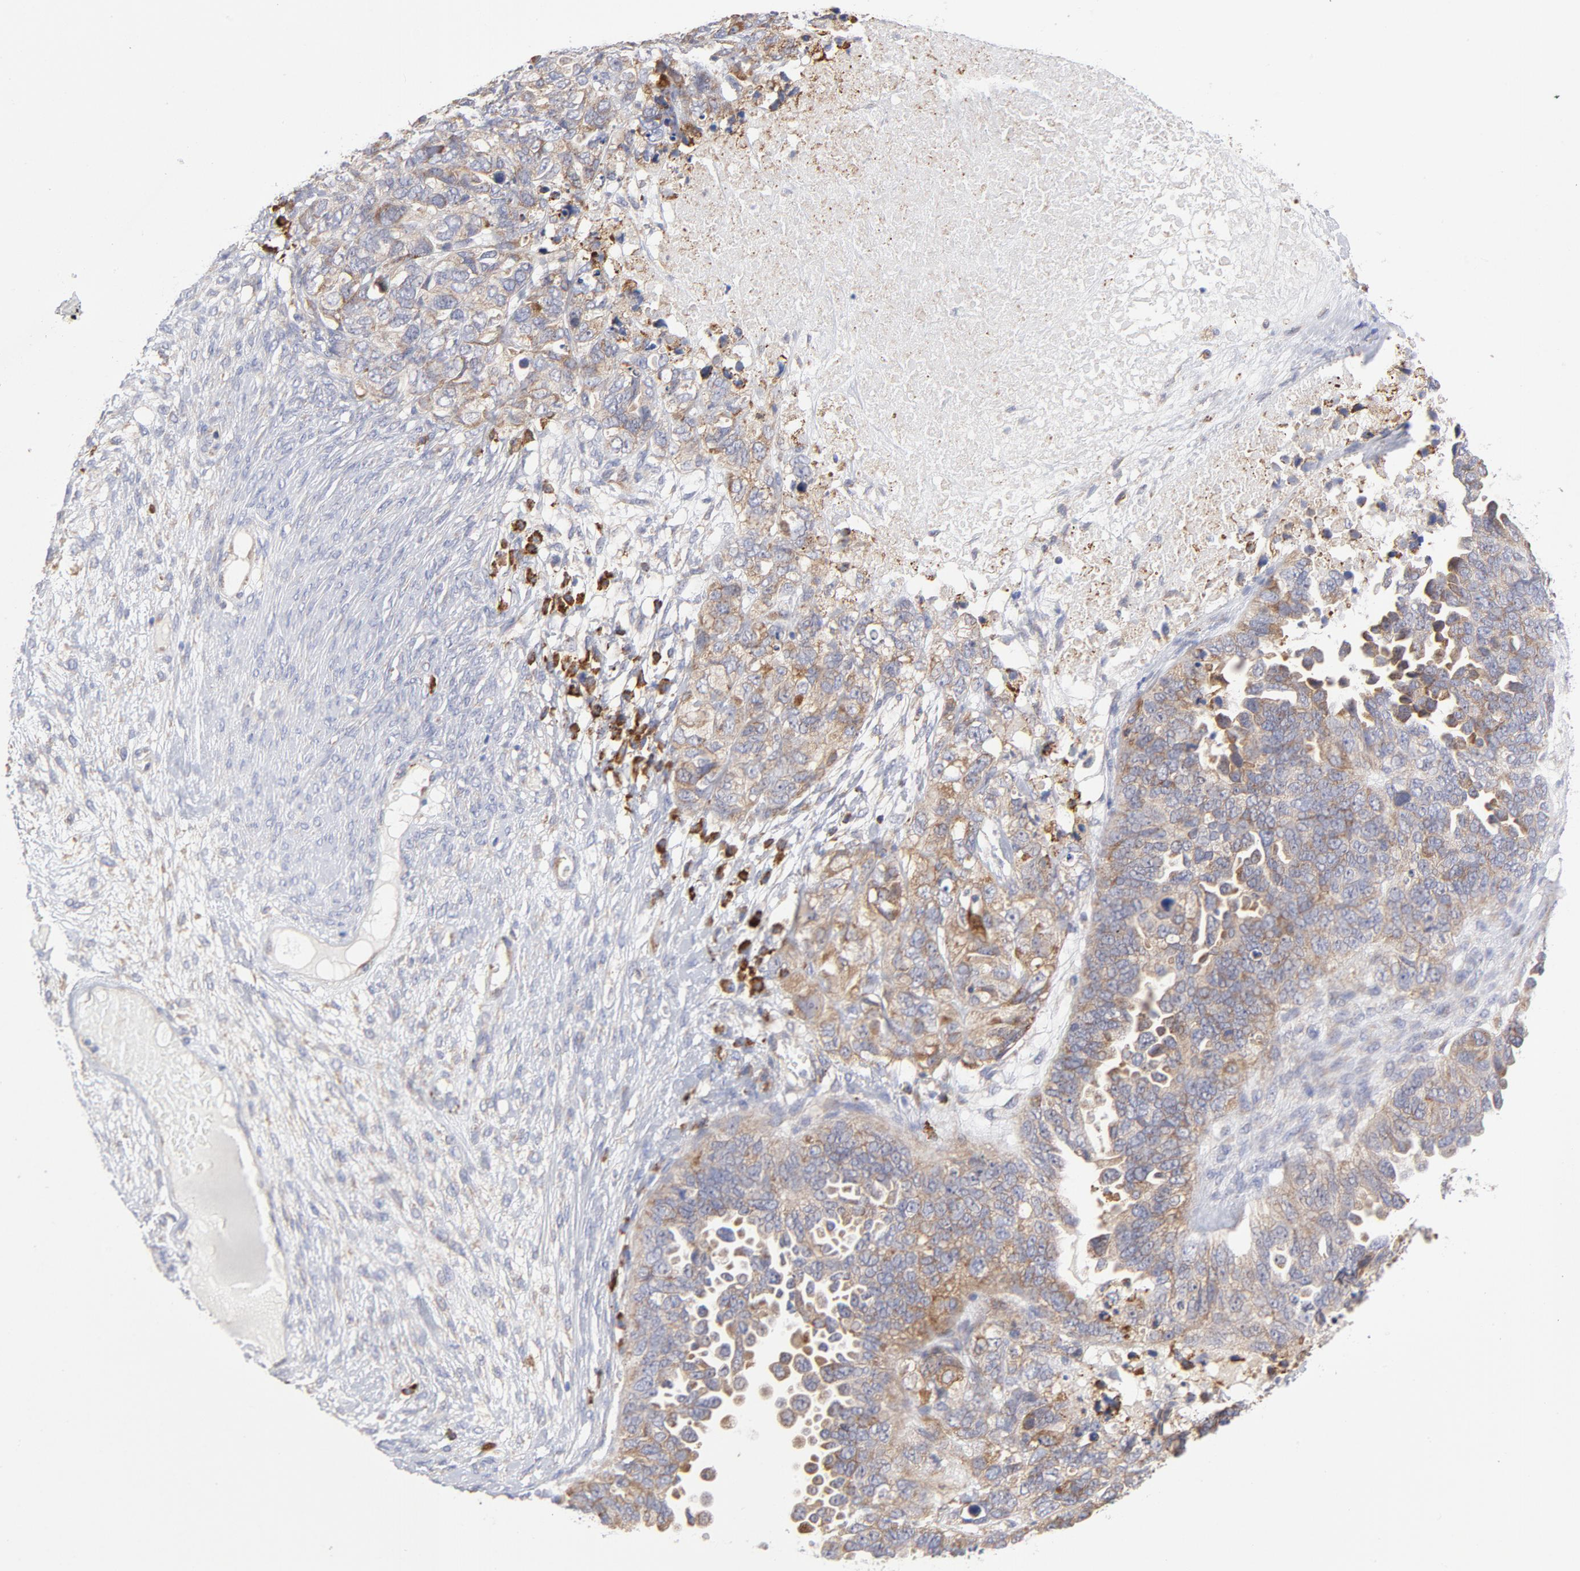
{"staining": {"intensity": "weak", "quantity": ">75%", "location": "cytoplasmic/membranous"}, "tissue": "ovarian cancer", "cell_type": "Tumor cells", "image_type": "cancer", "snomed": [{"axis": "morphology", "description": "Cystadenocarcinoma, serous, NOS"}, {"axis": "topography", "description": "Ovary"}], "caption": "Human ovarian serous cystadenocarcinoma stained with a protein marker demonstrates weak staining in tumor cells.", "gene": "RAPGEF3", "patient": {"sex": "female", "age": 82}}